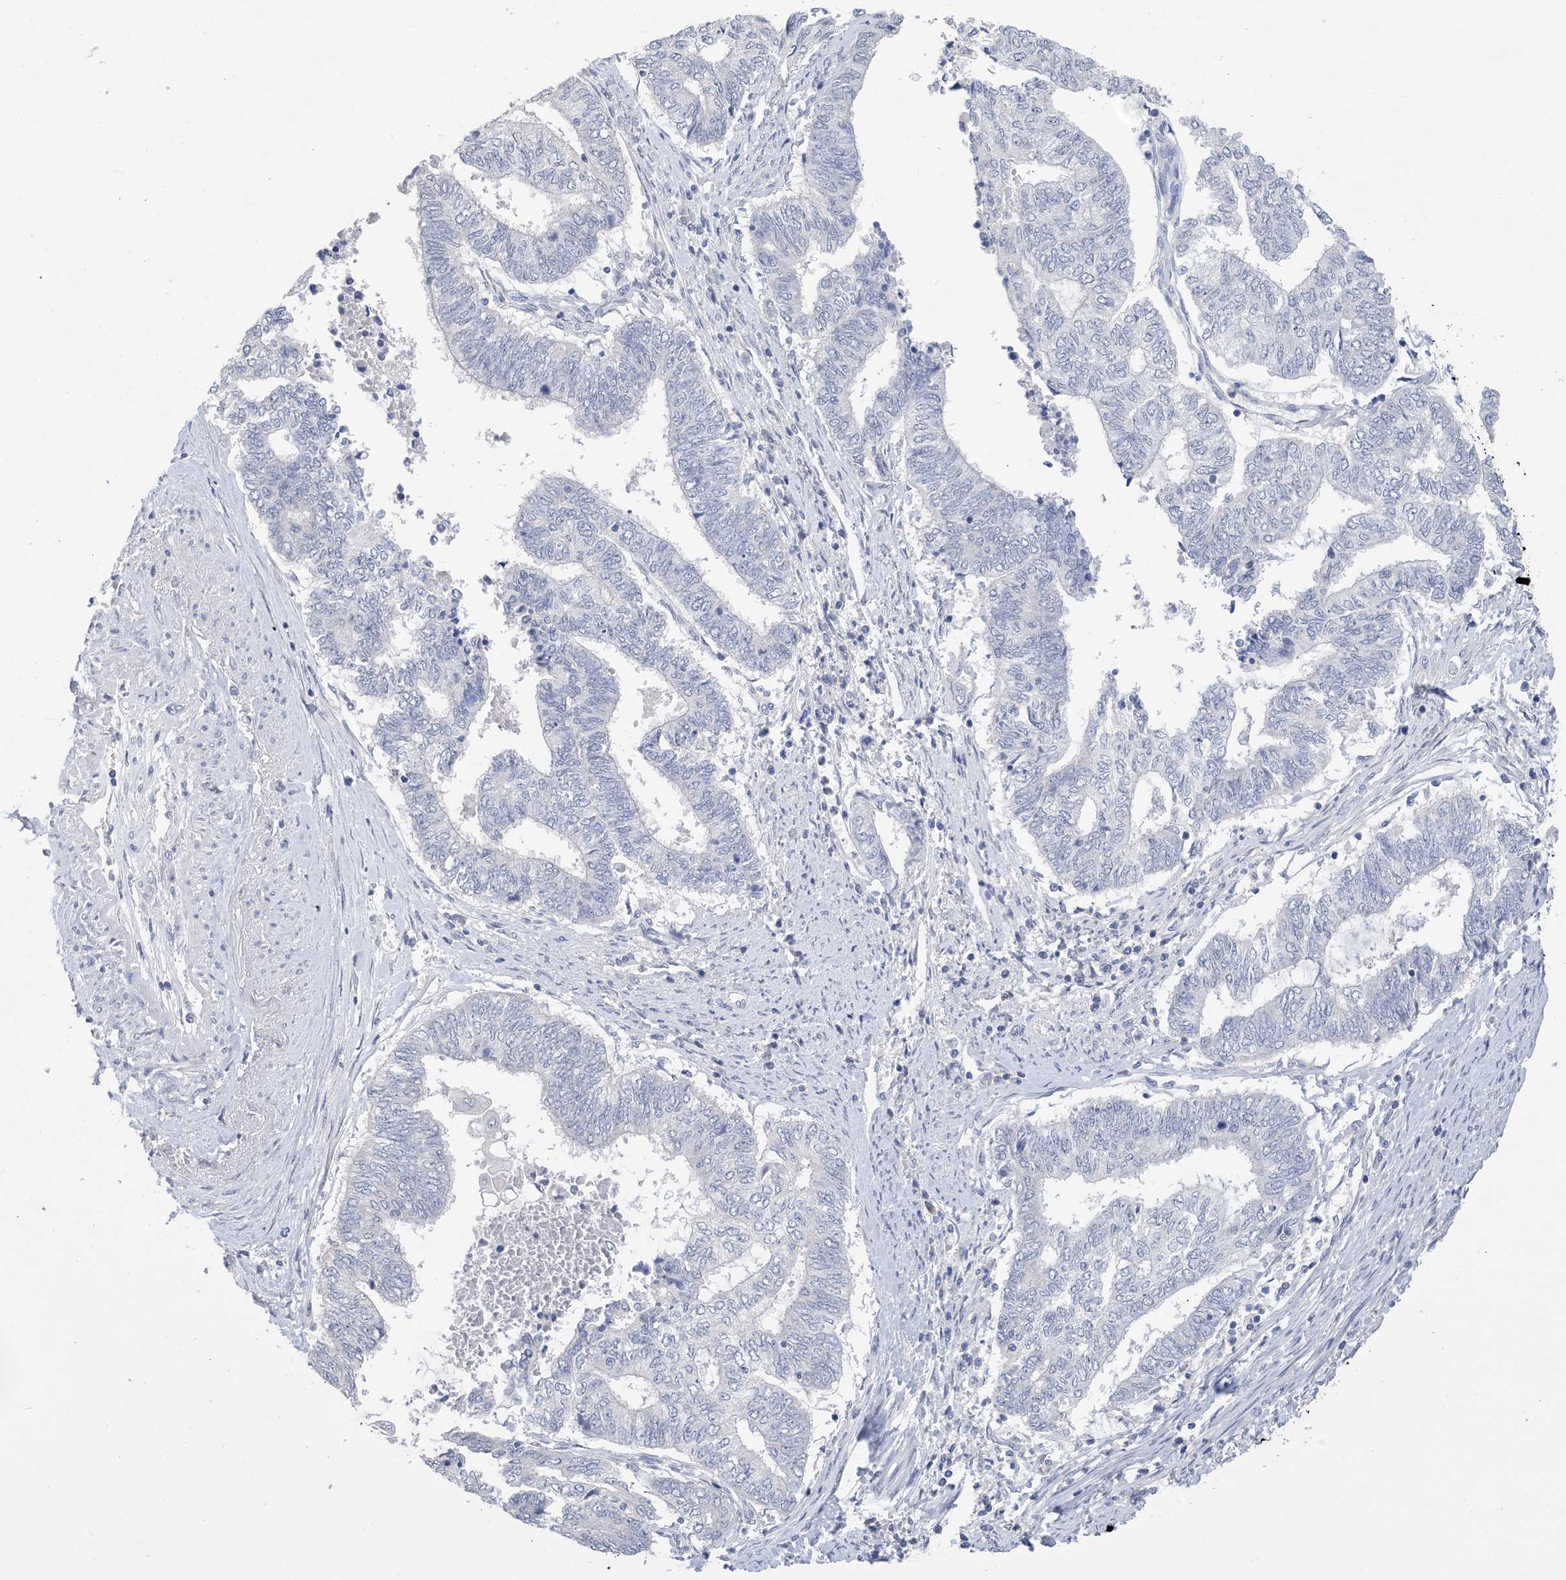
{"staining": {"intensity": "negative", "quantity": "none", "location": "none"}, "tissue": "endometrial cancer", "cell_type": "Tumor cells", "image_type": "cancer", "snomed": [{"axis": "morphology", "description": "Adenocarcinoma, NOS"}, {"axis": "topography", "description": "Uterus"}, {"axis": "topography", "description": "Endometrium"}], "caption": "Photomicrograph shows no protein positivity in tumor cells of endometrial adenocarcinoma tissue.", "gene": "DSC3", "patient": {"sex": "female", "age": 70}}